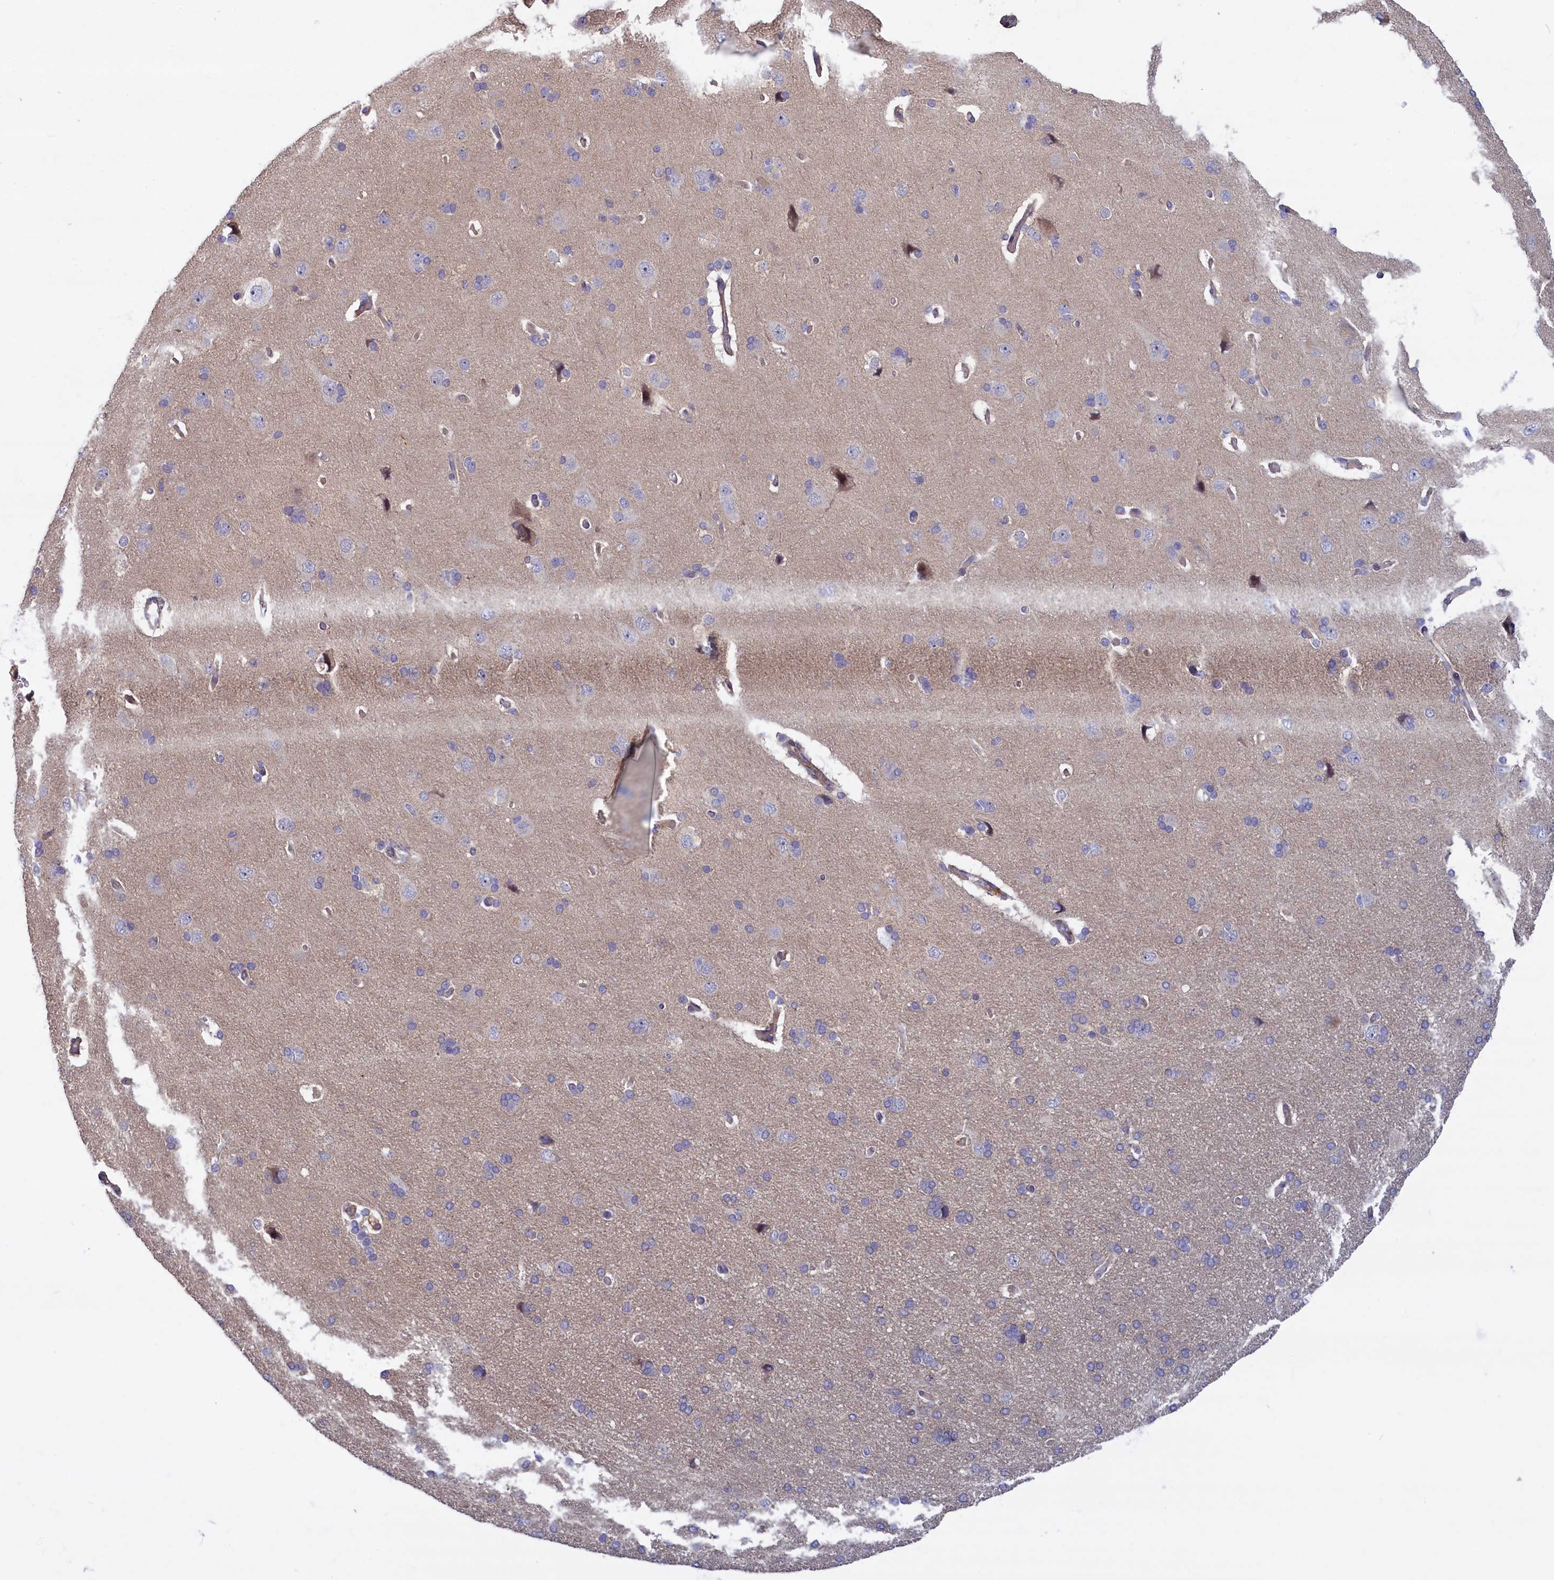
{"staining": {"intensity": "weak", "quantity": "25%-75%", "location": "none"}, "tissue": "cerebral cortex", "cell_type": "Endothelial cells", "image_type": "normal", "snomed": [{"axis": "morphology", "description": "Normal tissue, NOS"}, {"axis": "topography", "description": "Cerebral cortex"}], "caption": "IHC image of benign cerebral cortex: human cerebral cortex stained using IHC reveals low levels of weak protein expression localized specifically in the None of endothelial cells, appearing as a None brown color.", "gene": "TRPM4", "patient": {"sex": "male", "age": 62}}